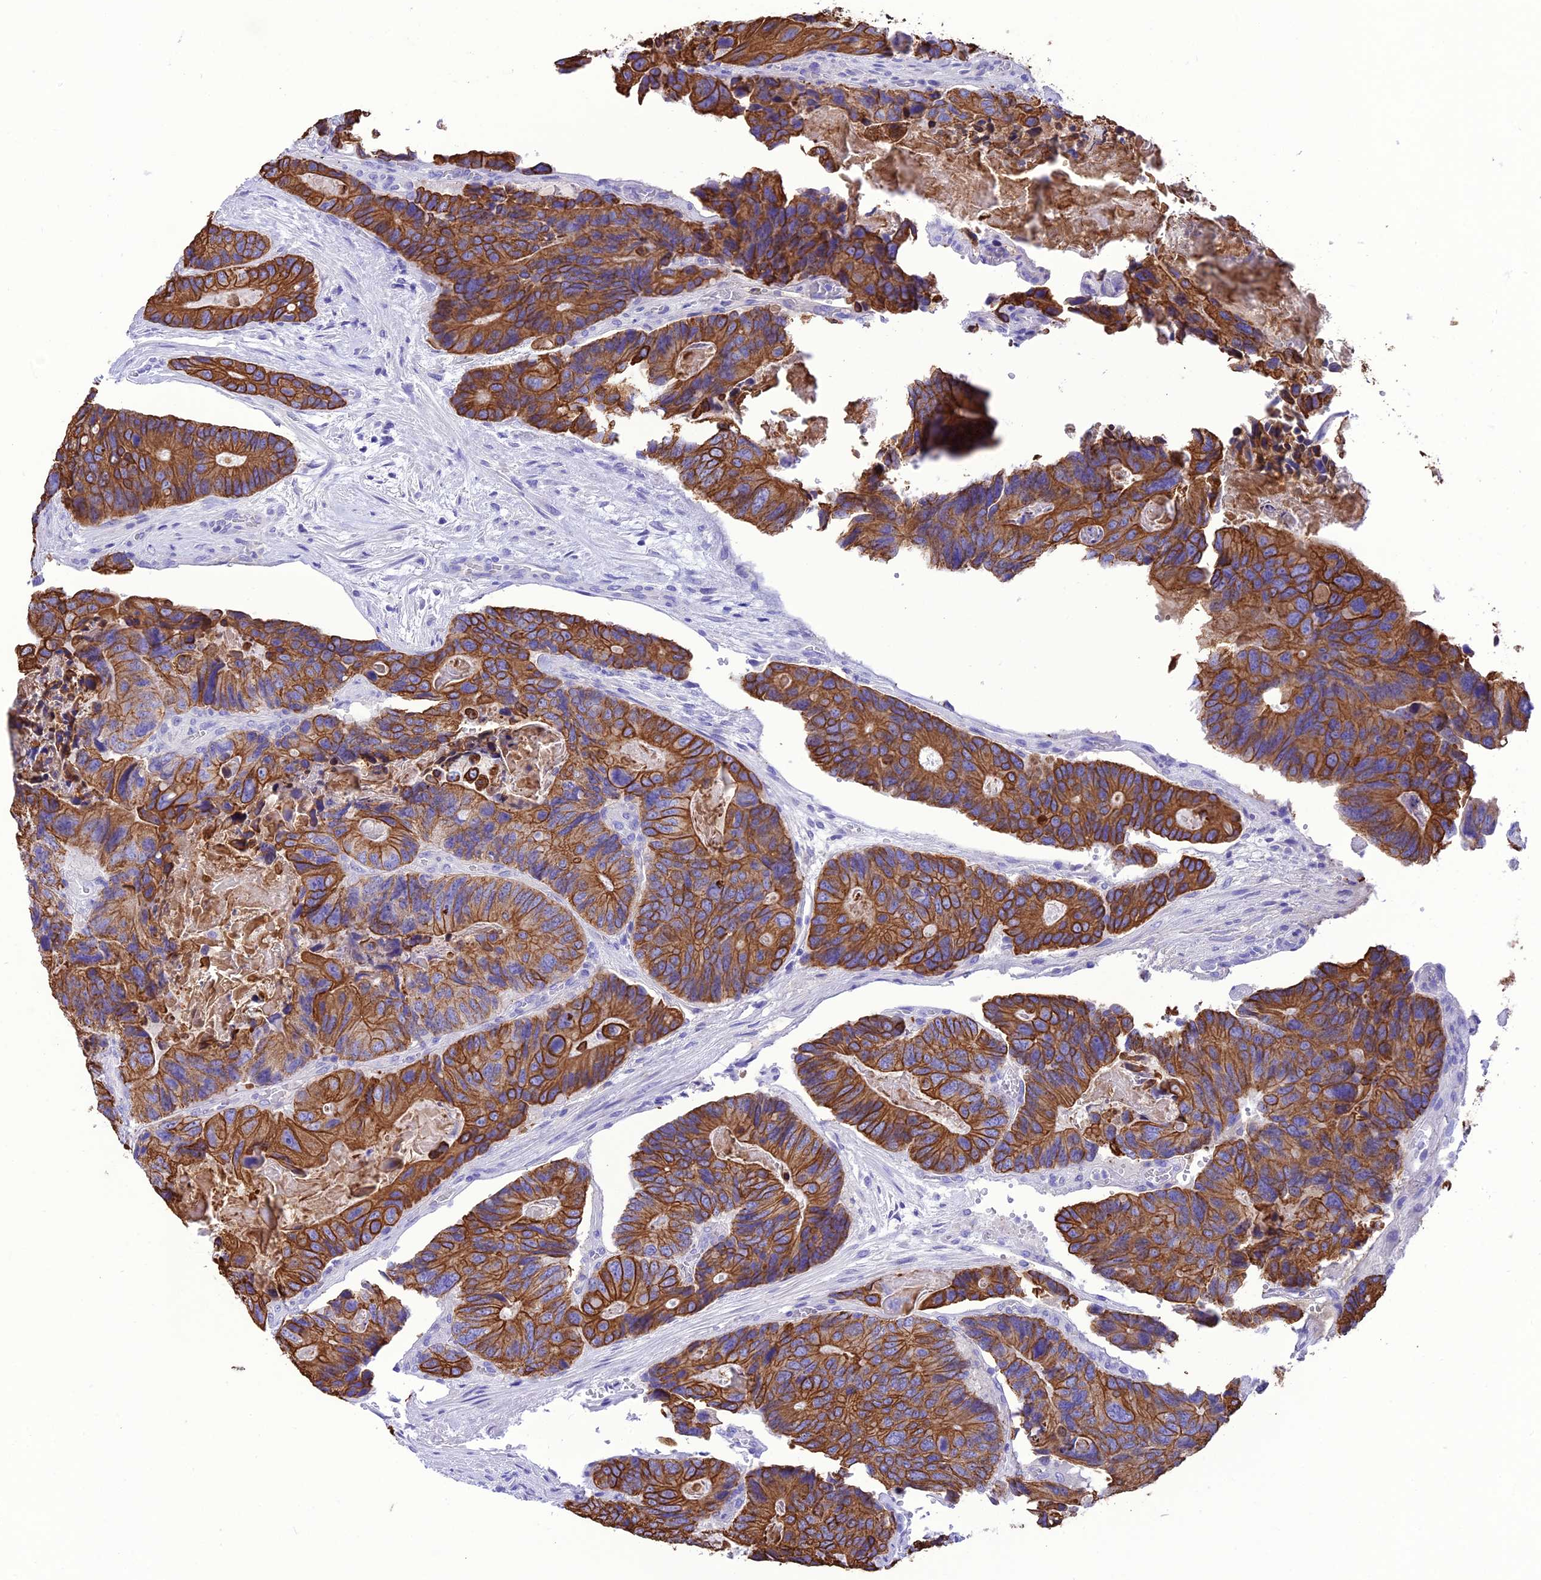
{"staining": {"intensity": "strong", "quantity": ">75%", "location": "cytoplasmic/membranous"}, "tissue": "colorectal cancer", "cell_type": "Tumor cells", "image_type": "cancer", "snomed": [{"axis": "morphology", "description": "Adenocarcinoma, NOS"}, {"axis": "topography", "description": "Colon"}], "caption": "IHC (DAB) staining of colorectal cancer (adenocarcinoma) demonstrates strong cytoplasmic/membranous protein positivity in approximately >75% of tumor cells.", "gene": "VPS52", "patient": {"sex": "male", "age": 84}}